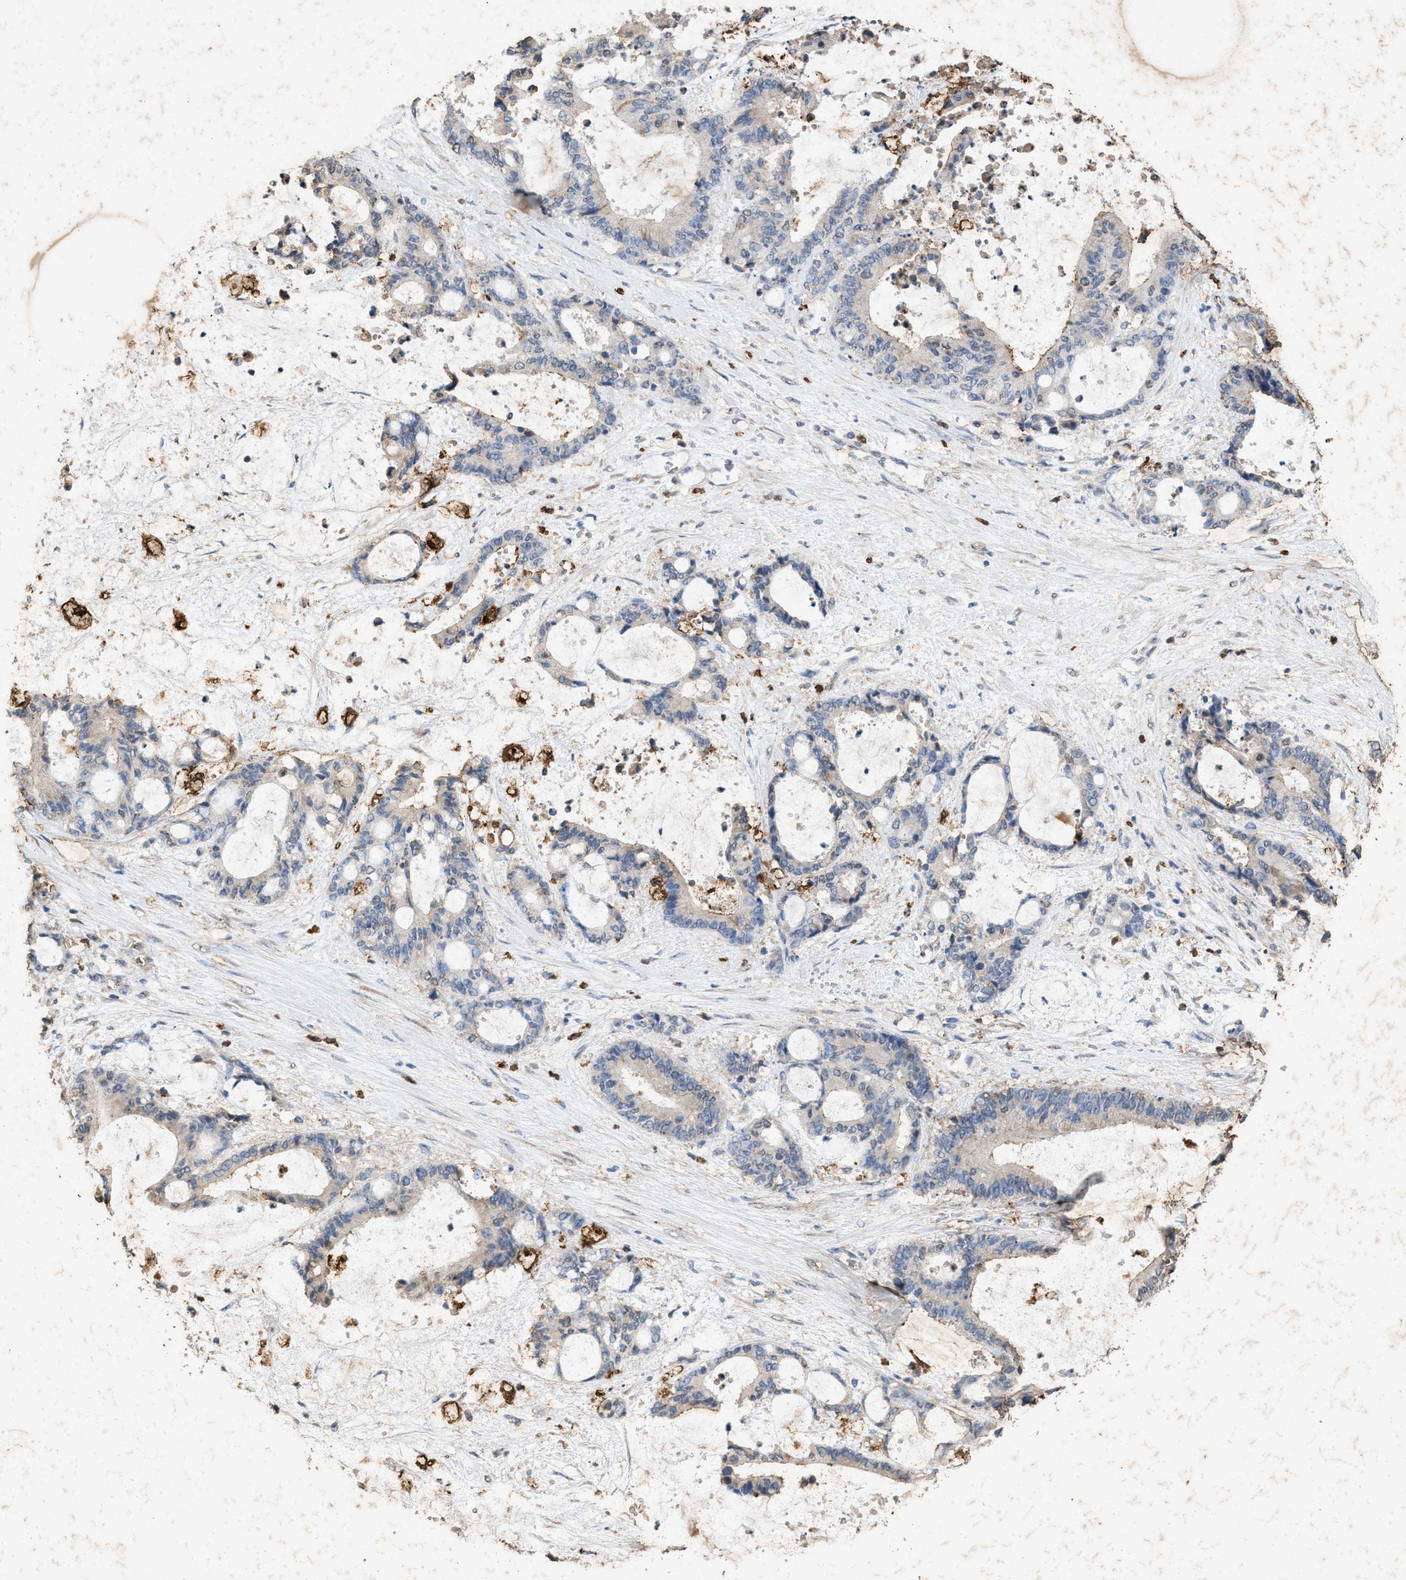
{"staining": {"intensity": "negative", "quantity": "none", "location": "none"}, "tissue": "liver cancer", "cell_type": "Tumor cells", "image_type": "cancer", "snomed": [{"axis": "morphology", "description": "Normal tissue, NOS"}, {"axis": "morphology", "description": "Cholangiocarcinoma"}, {"axis": "topography", "description": "Liver"}, {"axis": "topography", "description": "Peripheral nerve tissue"}], "caption": "There is no significant positivity in tumor cells of liver cancer (cholangiocarcinoma).", "gene": "LTB4R2", "patient": {"sex": "female", "age": 73}}